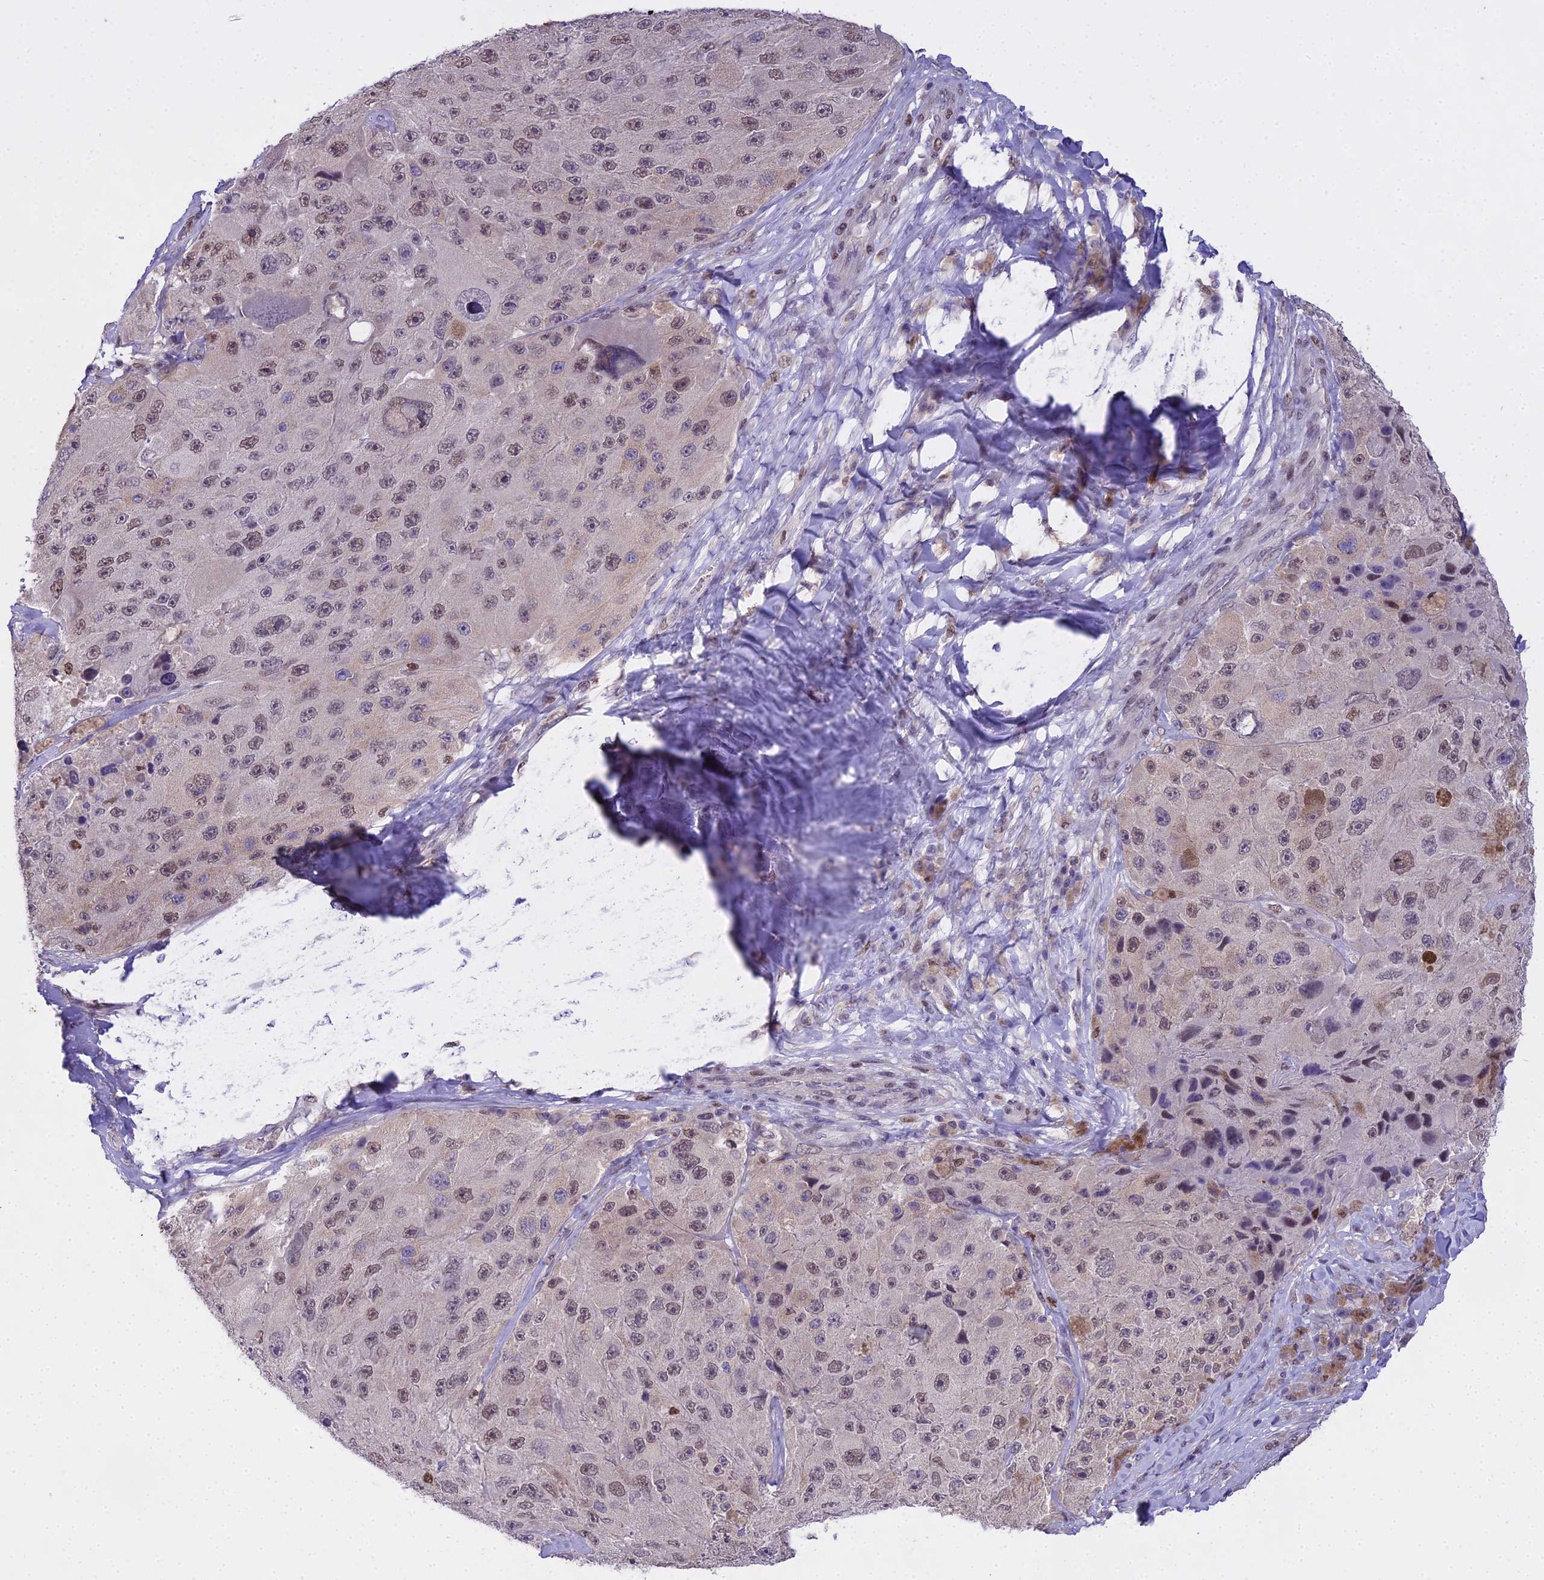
{"staining": {"intensity": "weak", "quantity": "<25%", "location": "nuclear"}, "tissue": "melanoma", "cell_type": "Tumor cells", "image_type": "cancer", "snomed": [{"axis": "morphology", "description": "Malignant melanoma, Metastatic site"}, {"axis": "topography", "description": "Lymph node"}], "caption": "Melanoma was stained to show a protein in brown. There is no significant expression in tumor cells.", "gene": "MAT2A", "patient": {"sex": "male", "age": 62}}